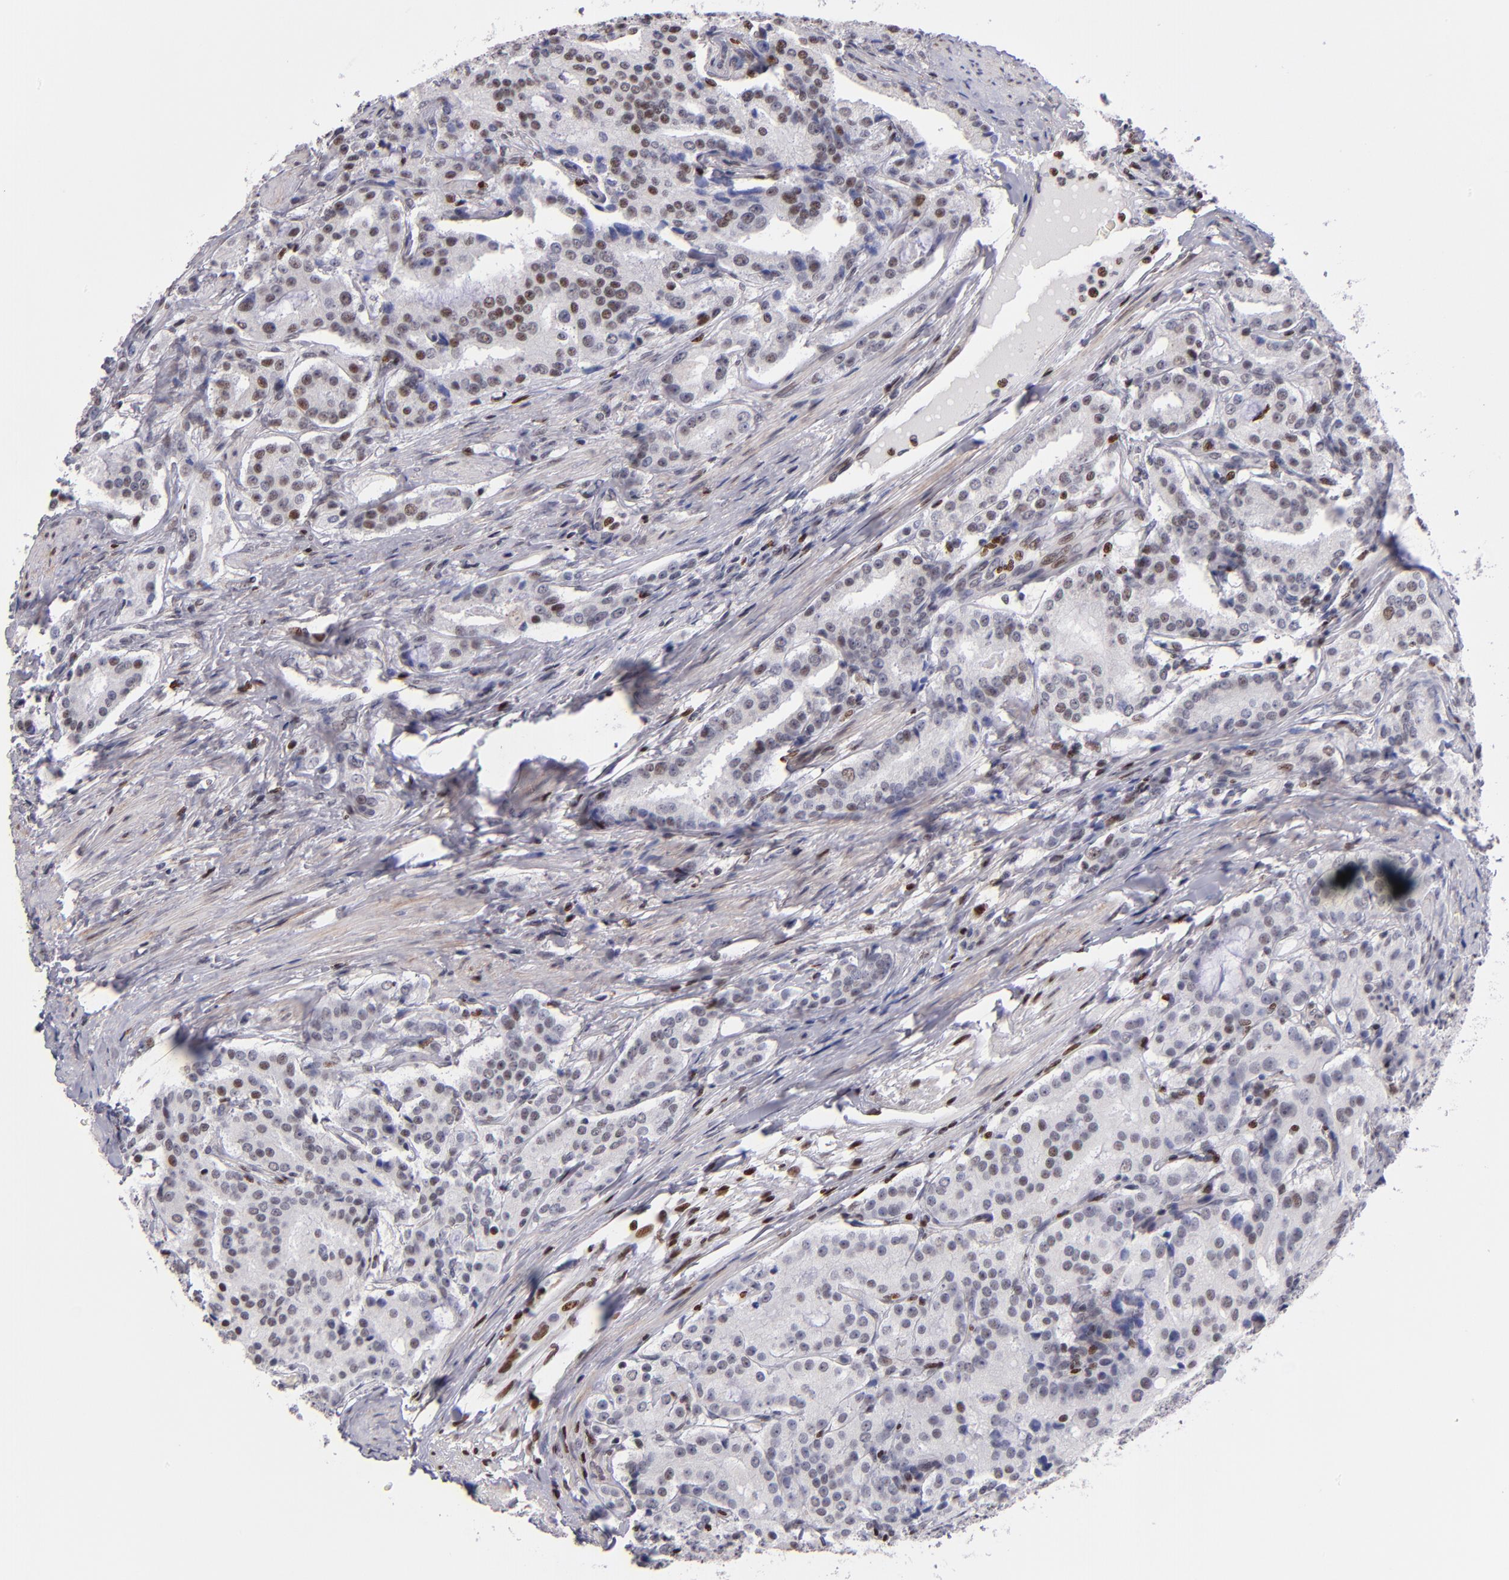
{"staining": {"intensity": "moderate", "quantity": "<25%", "location": "nuclear"}, "tissue": "prostate cancer", "cell_type": "Tumor cells", "image_type": "cancer", "snomed": [{"axis": "morphology", "description": "Adenocarcinoma, Medium grade"}, {"axis": "topography", "description": "Prostate"}], "caption": "Immunohistochemistry staining of prostate cancer, which displays low levels of moderate nuclear expression in approximately <25% of tumor cells indicating moderate nuclear protein positivity. The staining was performed using DAB (3,3'-diaminobenzidine) (brown) for protein detection and nuclei were counterstained in hematoxylin (blue).", "gene": "POLA1", "patient": {"sex": "male", "age": 72}}